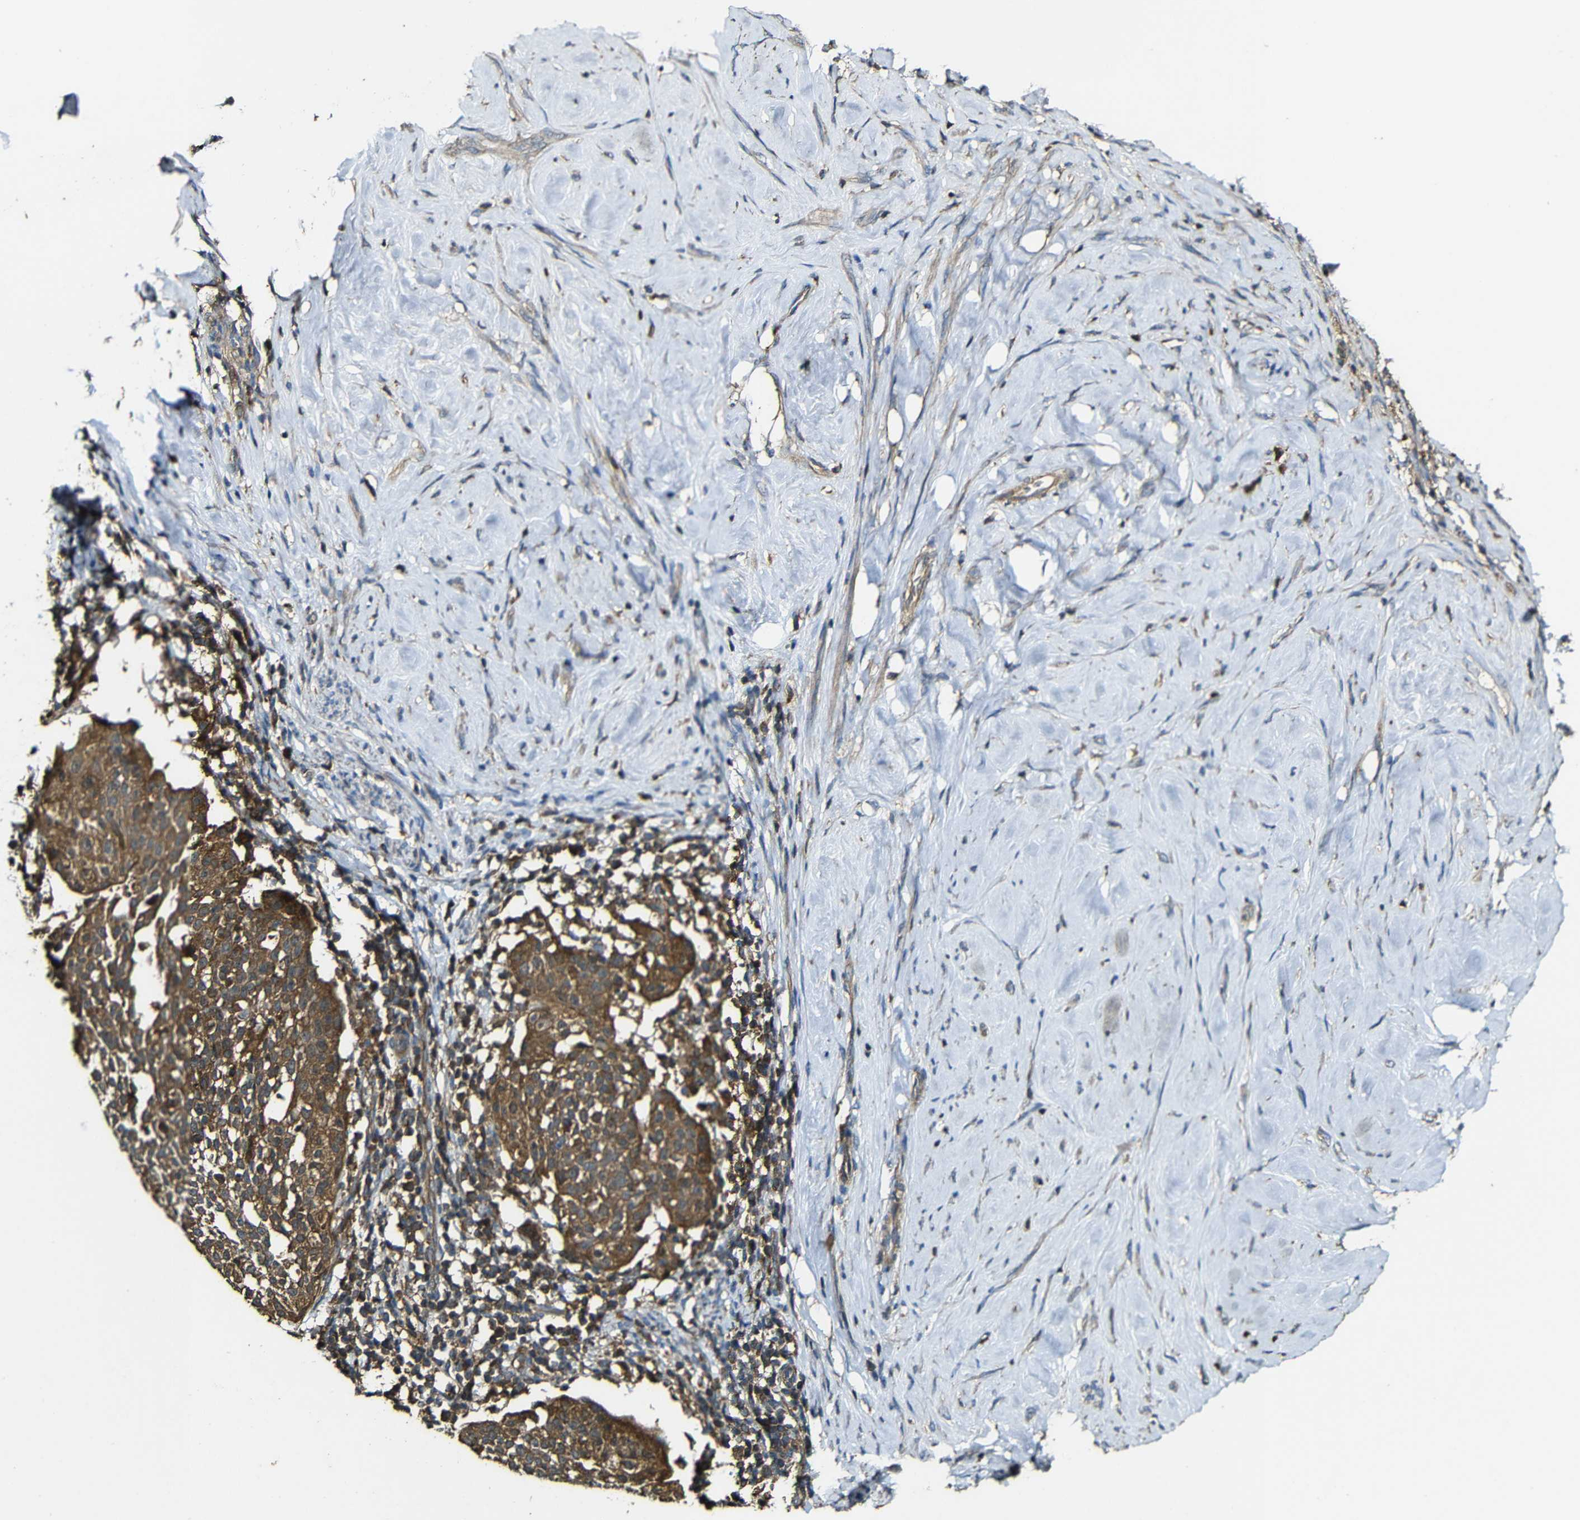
{"staining": {"intensity": "strong", "quantity": ">75%", "location": "cytoplasmic/membranous"}, "tissue": "cervical cancer", "cell_type": "Tumor cells", "image_type": "cancer", "snomed": [{"axis": "morphology", "description": "Squamous cell carcinoma, NOS"}, {"axis": "topography", "description": "Cervix"}], "caption": "This micrograph displays immunohistochemistry staining of cervical cancer (squamous cell carcinoma), with high strong cytoplasmic/membranous positivity in about >75% of tumor cells.", "gene": "CASP8", "patient": {"sex": "female", "age": 51}}